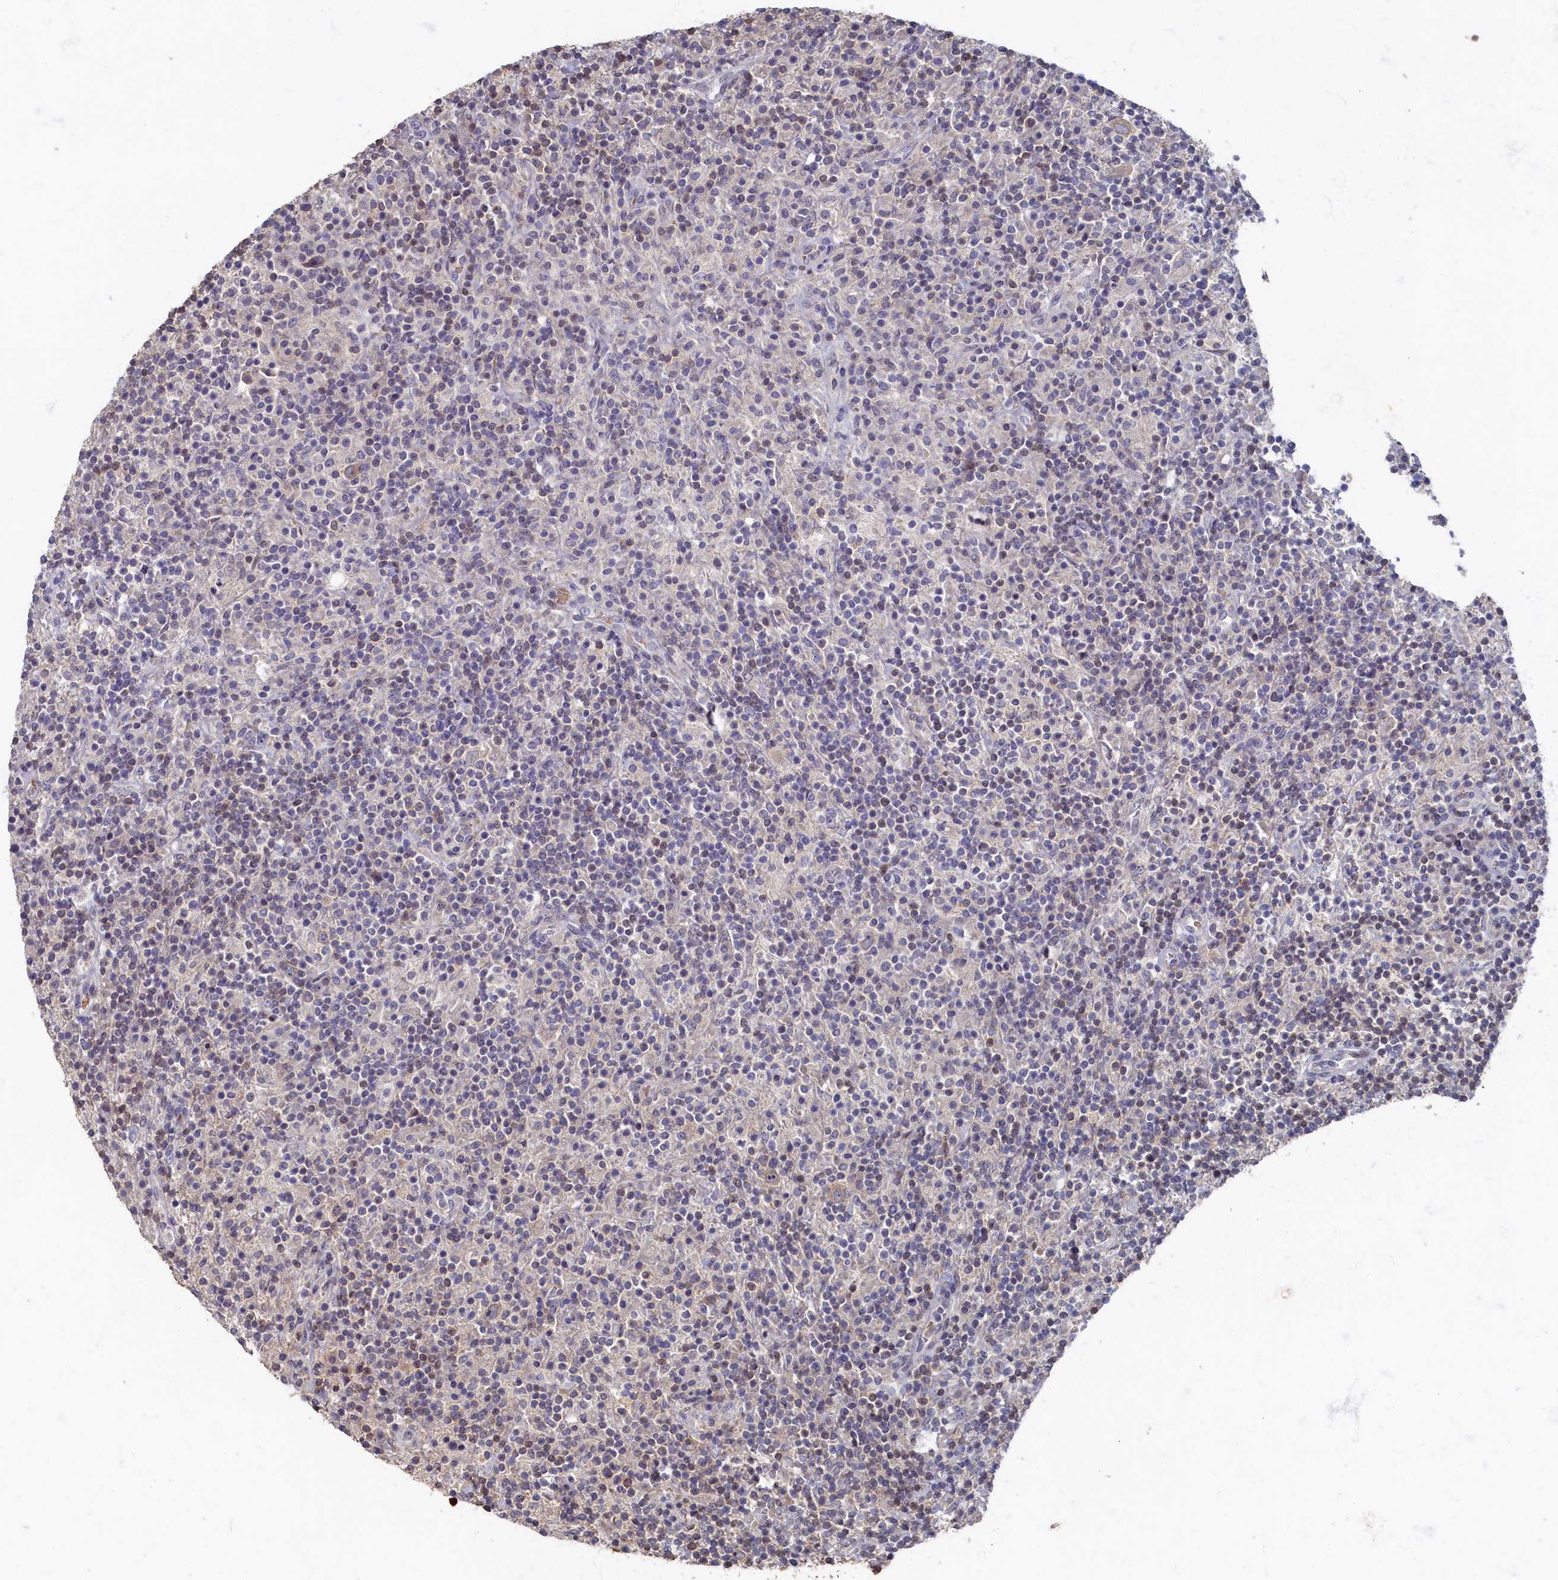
{"staining": {"intensity": "weak", "quantity": "25%-75%", "location": "cytoplasmic/membranous"}, "tissue": "lymphoma", "cell_type": "Tumor cells", "image_type": "cancer", "snomed": [{"axis": "morphology", "description": "Hodgkin's disease, NOS"}, {"axis": "topography", "description": "Lymph node"}], "caption": "Human lymphoma stained with a protein marker displays weak staining in tumor cells.", "gene": "HUNK", "patient": {"sex": "male", "age": 70}}